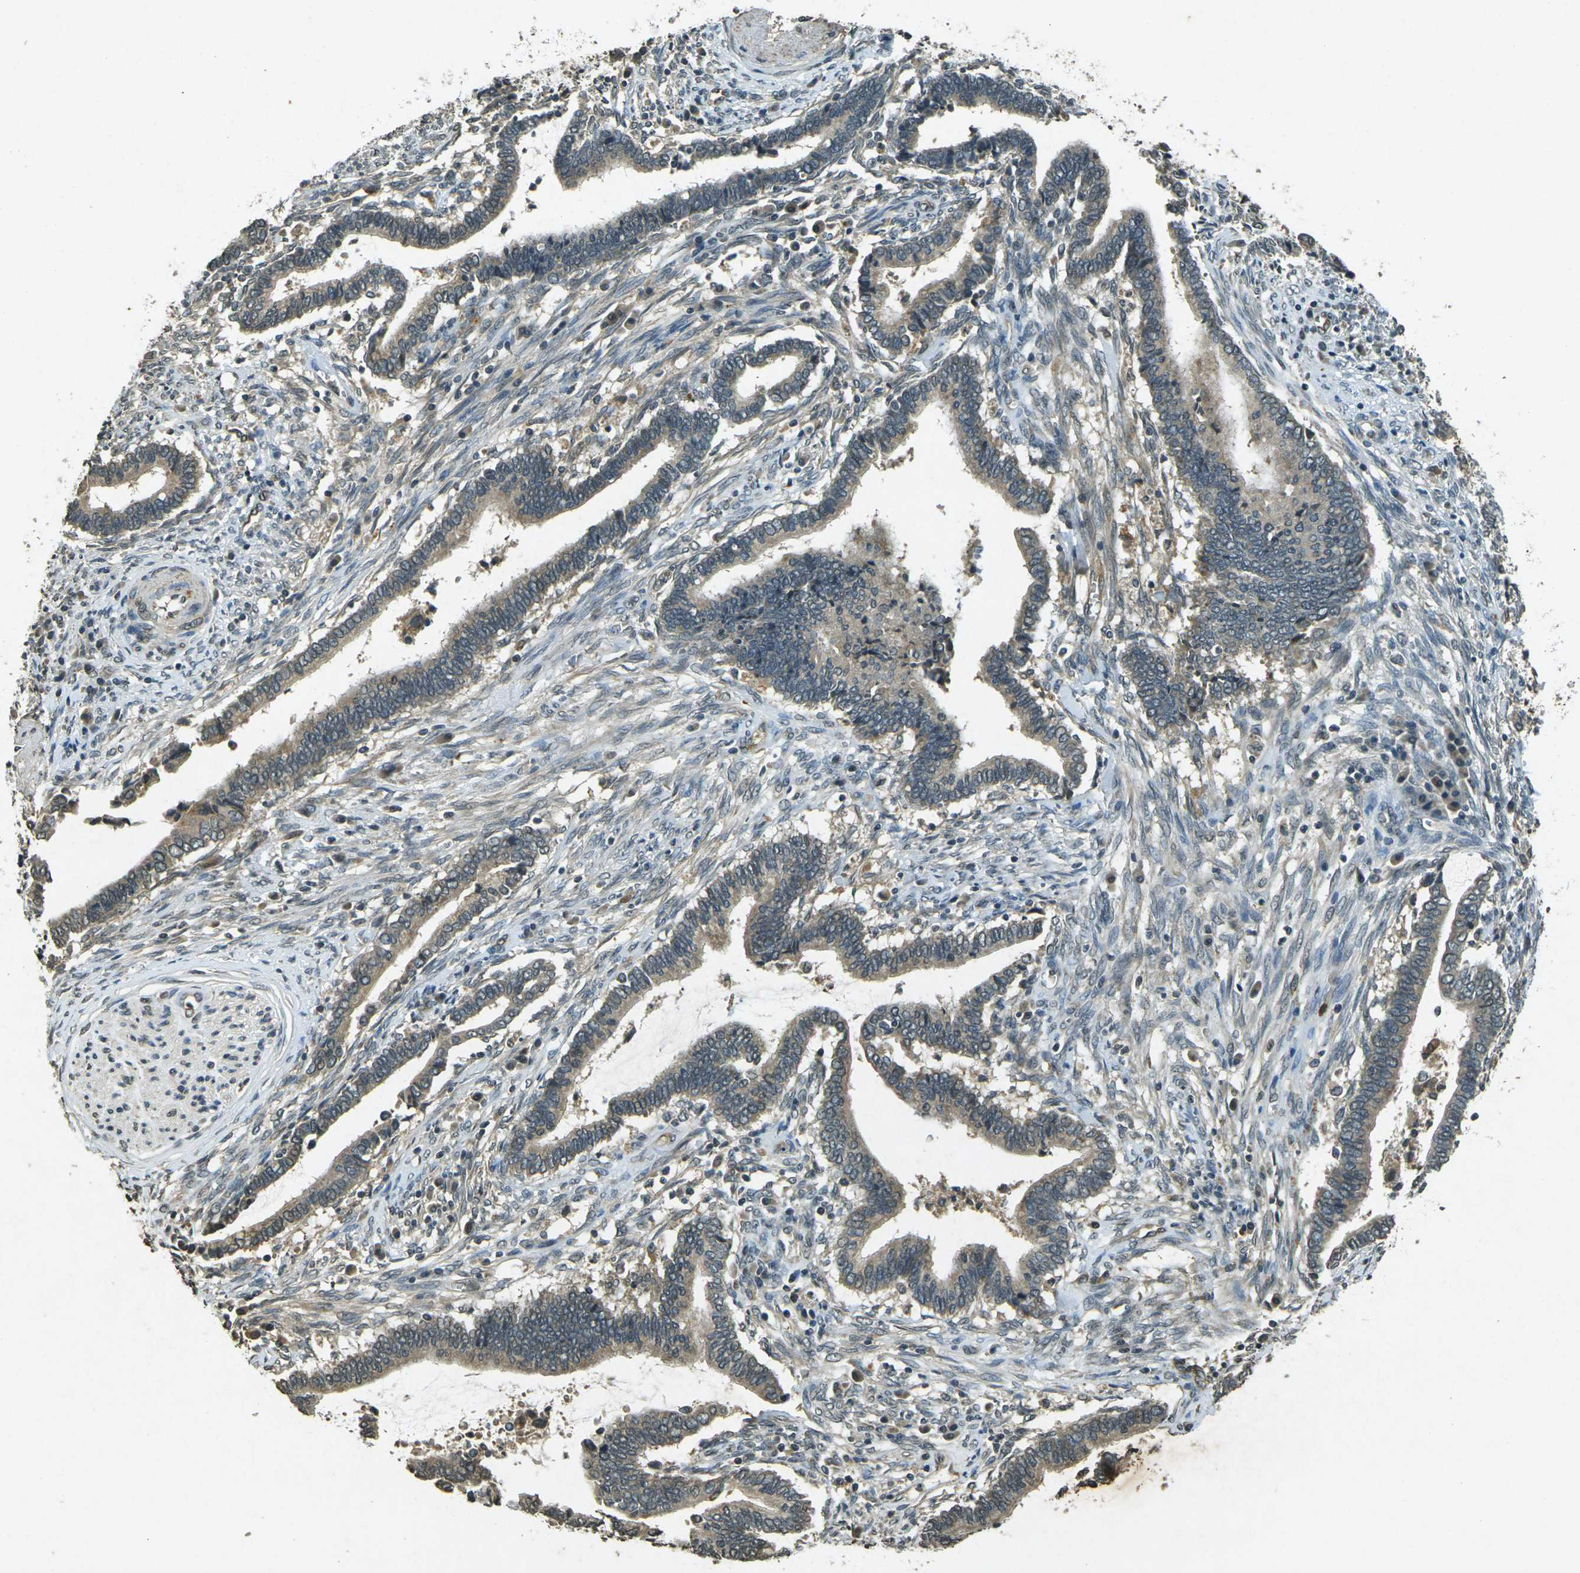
{"staining": {"intensity": "moderate", "quantity": ">75%", "location": "cytoplasmic/membranous"}, "tissue": "cervical cancer", "cell_type": "Tumor cells", "image_type": "cancer", "snomed": [{"axis": "morphology", "description": "Adenocarcinoma, NOS"}, {"axis": "topography", "description": "Cervix"}], "caption": "Human cervical adenocarcinoma stained for a protein (brown) reveals moderate cytoplasmic/membranous positive expression in approximately >75% of tumor cells.", "gene": "PDE2A", "patient": {"sex": "female", "age": 44}}